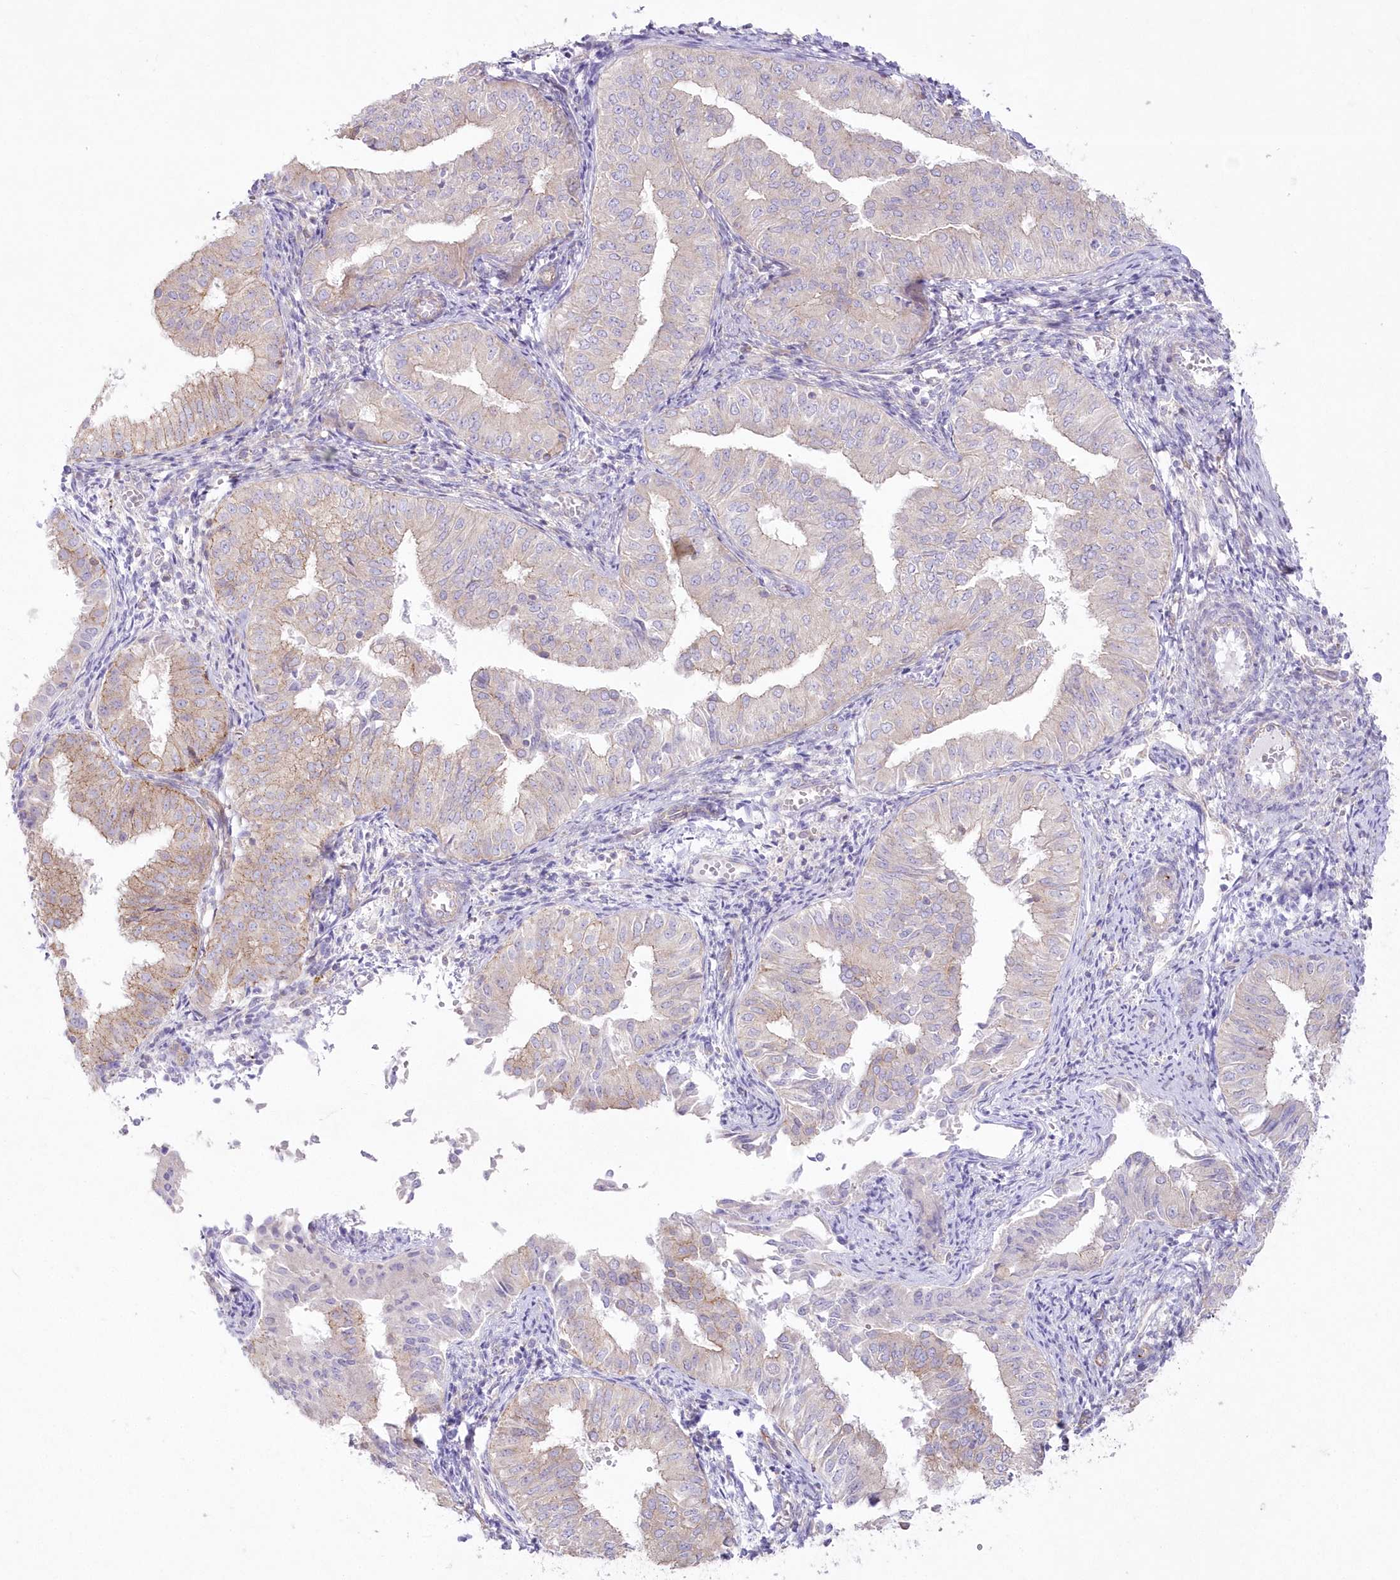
{"staining": {"intensity": "weak", "quantity": "25%-75%", "location": "cytoplasmic/membranous"}, "tissue": "endometrial cancer", "cell_type": "Tumor cells", "image_type": "cancer", "snomed": [{"axis": "morphology", "description": "Normal tissue, NOS"}, {"axis": "morphology", "description": "Adenocarcinoma, NOS"}, {"axis": "topography", "description": "Endometrium"}], "caption": "Endometrial cancer stained with a brown dye demonstrates weak cytoplasmic/membranous positive staining in about 25%-75% of tumor cells.", "gene": "ZNF843", "patient": {"sex": "female", "age": 53}}